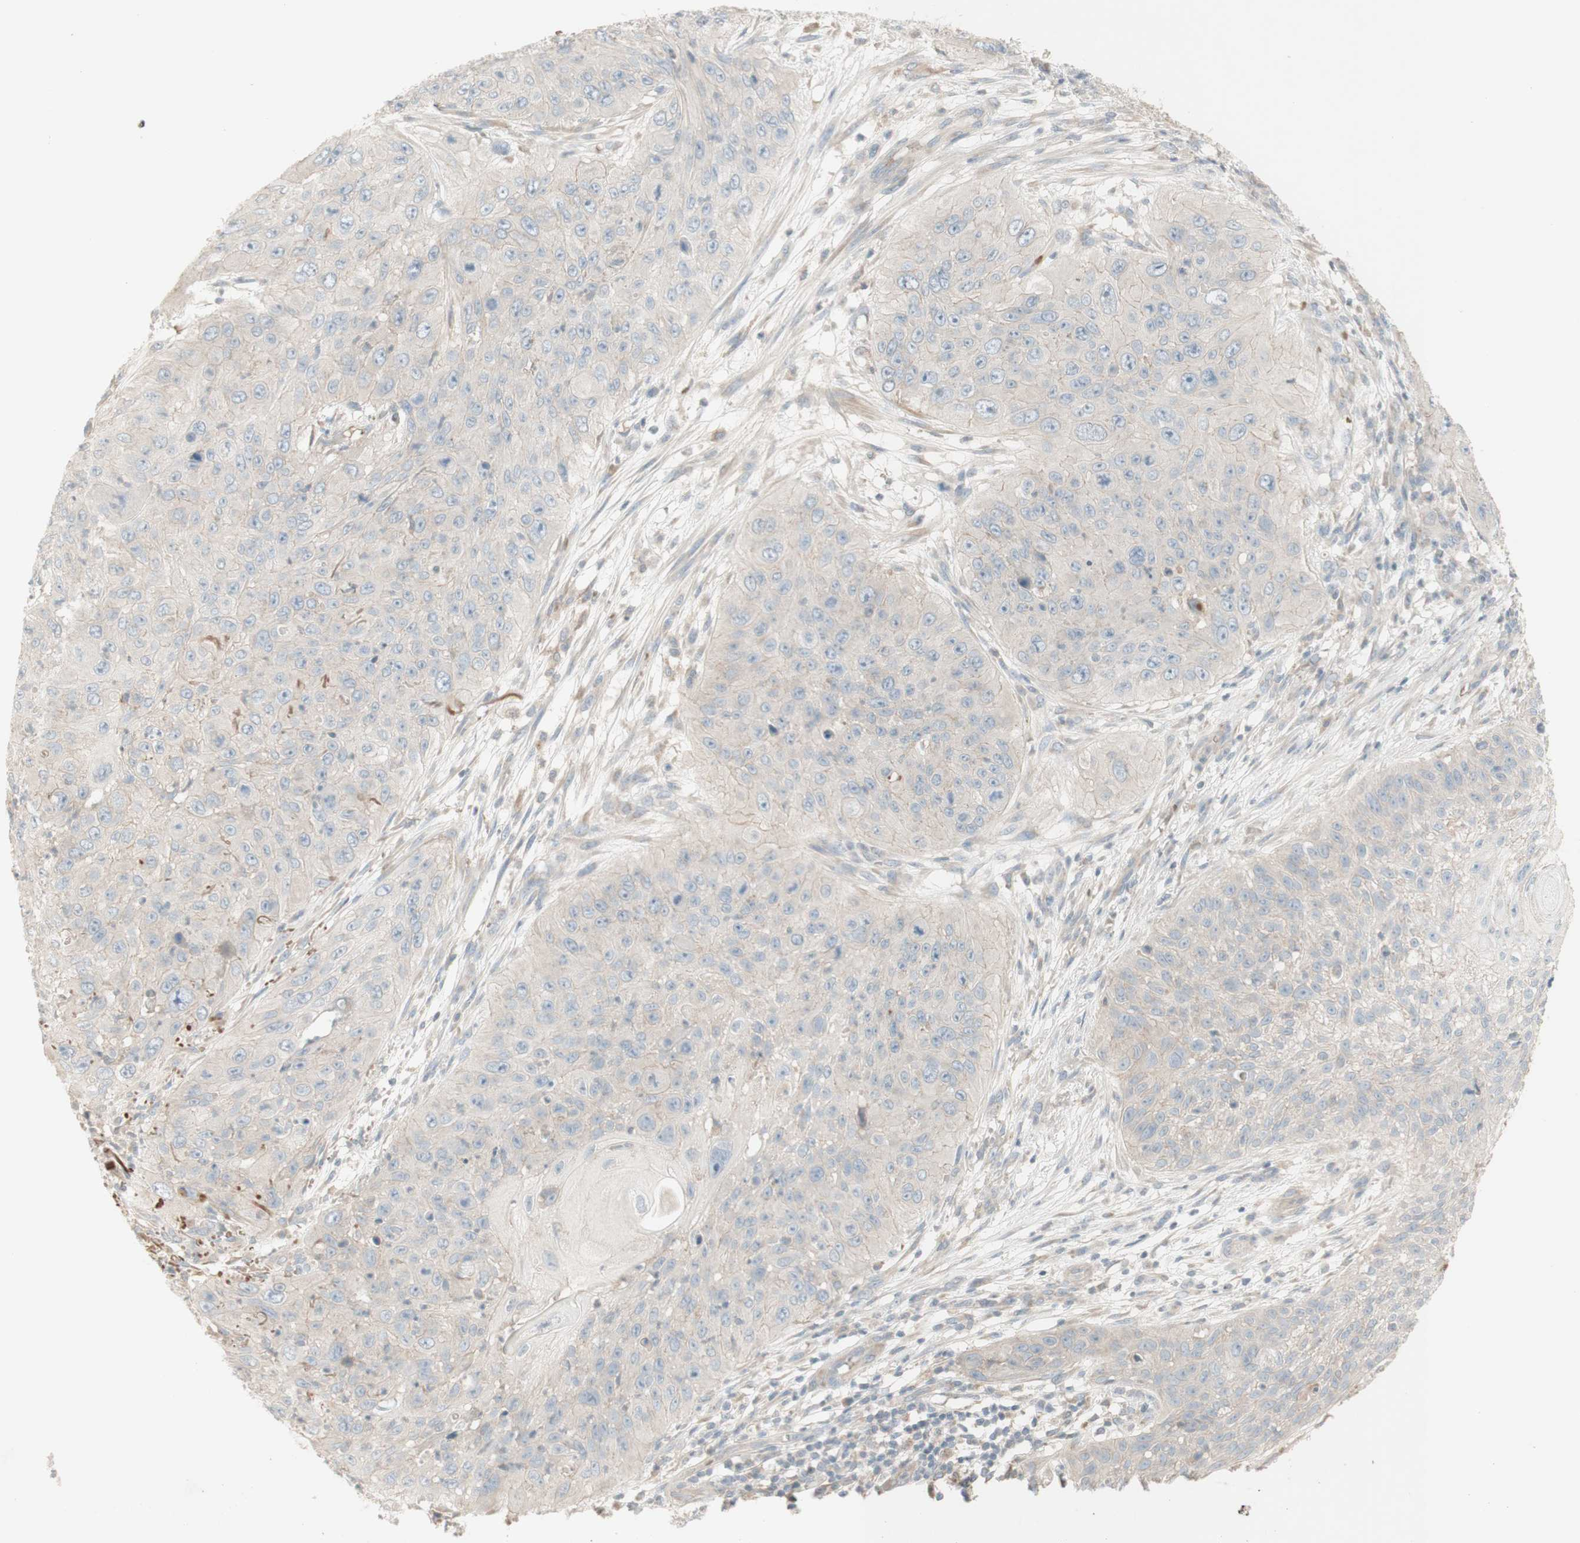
{"staining": {"intensity": "negative", "quantity": "none", "location": "none"}, "tissue": "skin cancer", "cell_type": "Tumor cells", "image_type": "cancer", "snomed": [{"axis": "morphology", "description": "Squamous cell carcinoma, NOS"}, {"axis": "topography", "description": "Skin"}], "caption": "A high-resolution photomicrograph shows immunohistochemistry staining of skin cancer, which demonstrates no significant expression in tumor cells.", "gene": "PTGER4", "patient": {"sex": "female", "age": 80}}